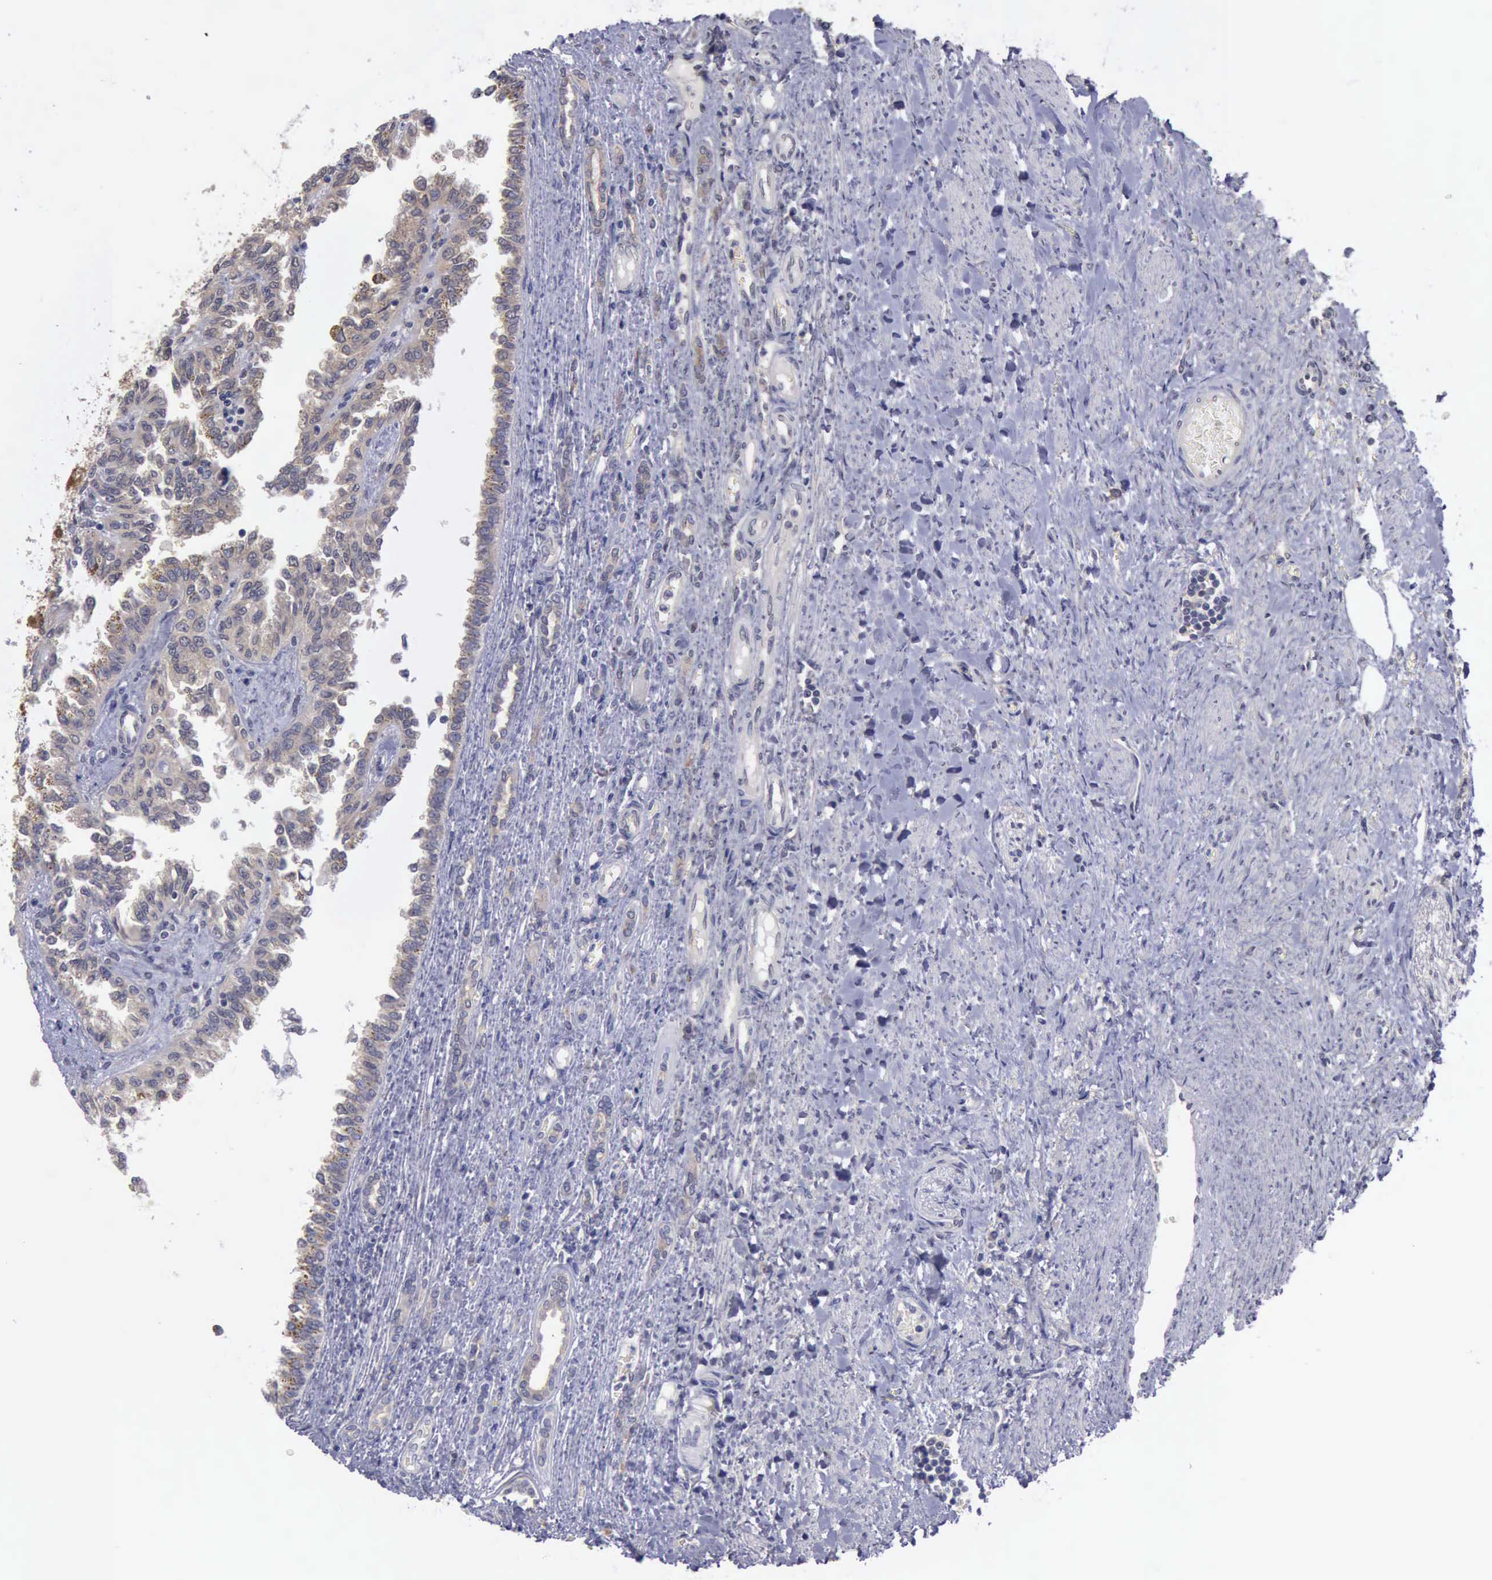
{"staining": {"intensity": "weak", "quantity": "25%-75%", "location": "cytoplasmic/membranous"}, "tissue": "renal cancer", "cell_type": "Tumor cells", "image_type": "cancer", "snomed": [{"axis": "morphology", "description": "Inflammation, NOS"}, {"axis": "morphology", "description": "Adenocarcinoma, NOS"}, {"axis": "topography", "description": "Kidney"}], "caption": "Immunohistochemistry image of neoplastic tissue: human renal cancer stained using immunohistochemistry (IHC) exhibits low levels of weak protein expression localized specifically in the cytoplasmic/membranous of tumor cells, appearing as a cytoplasmic/membranous brown color.", "gene": "PHKA1", "patient": {"sex": "male", "age": 68}}